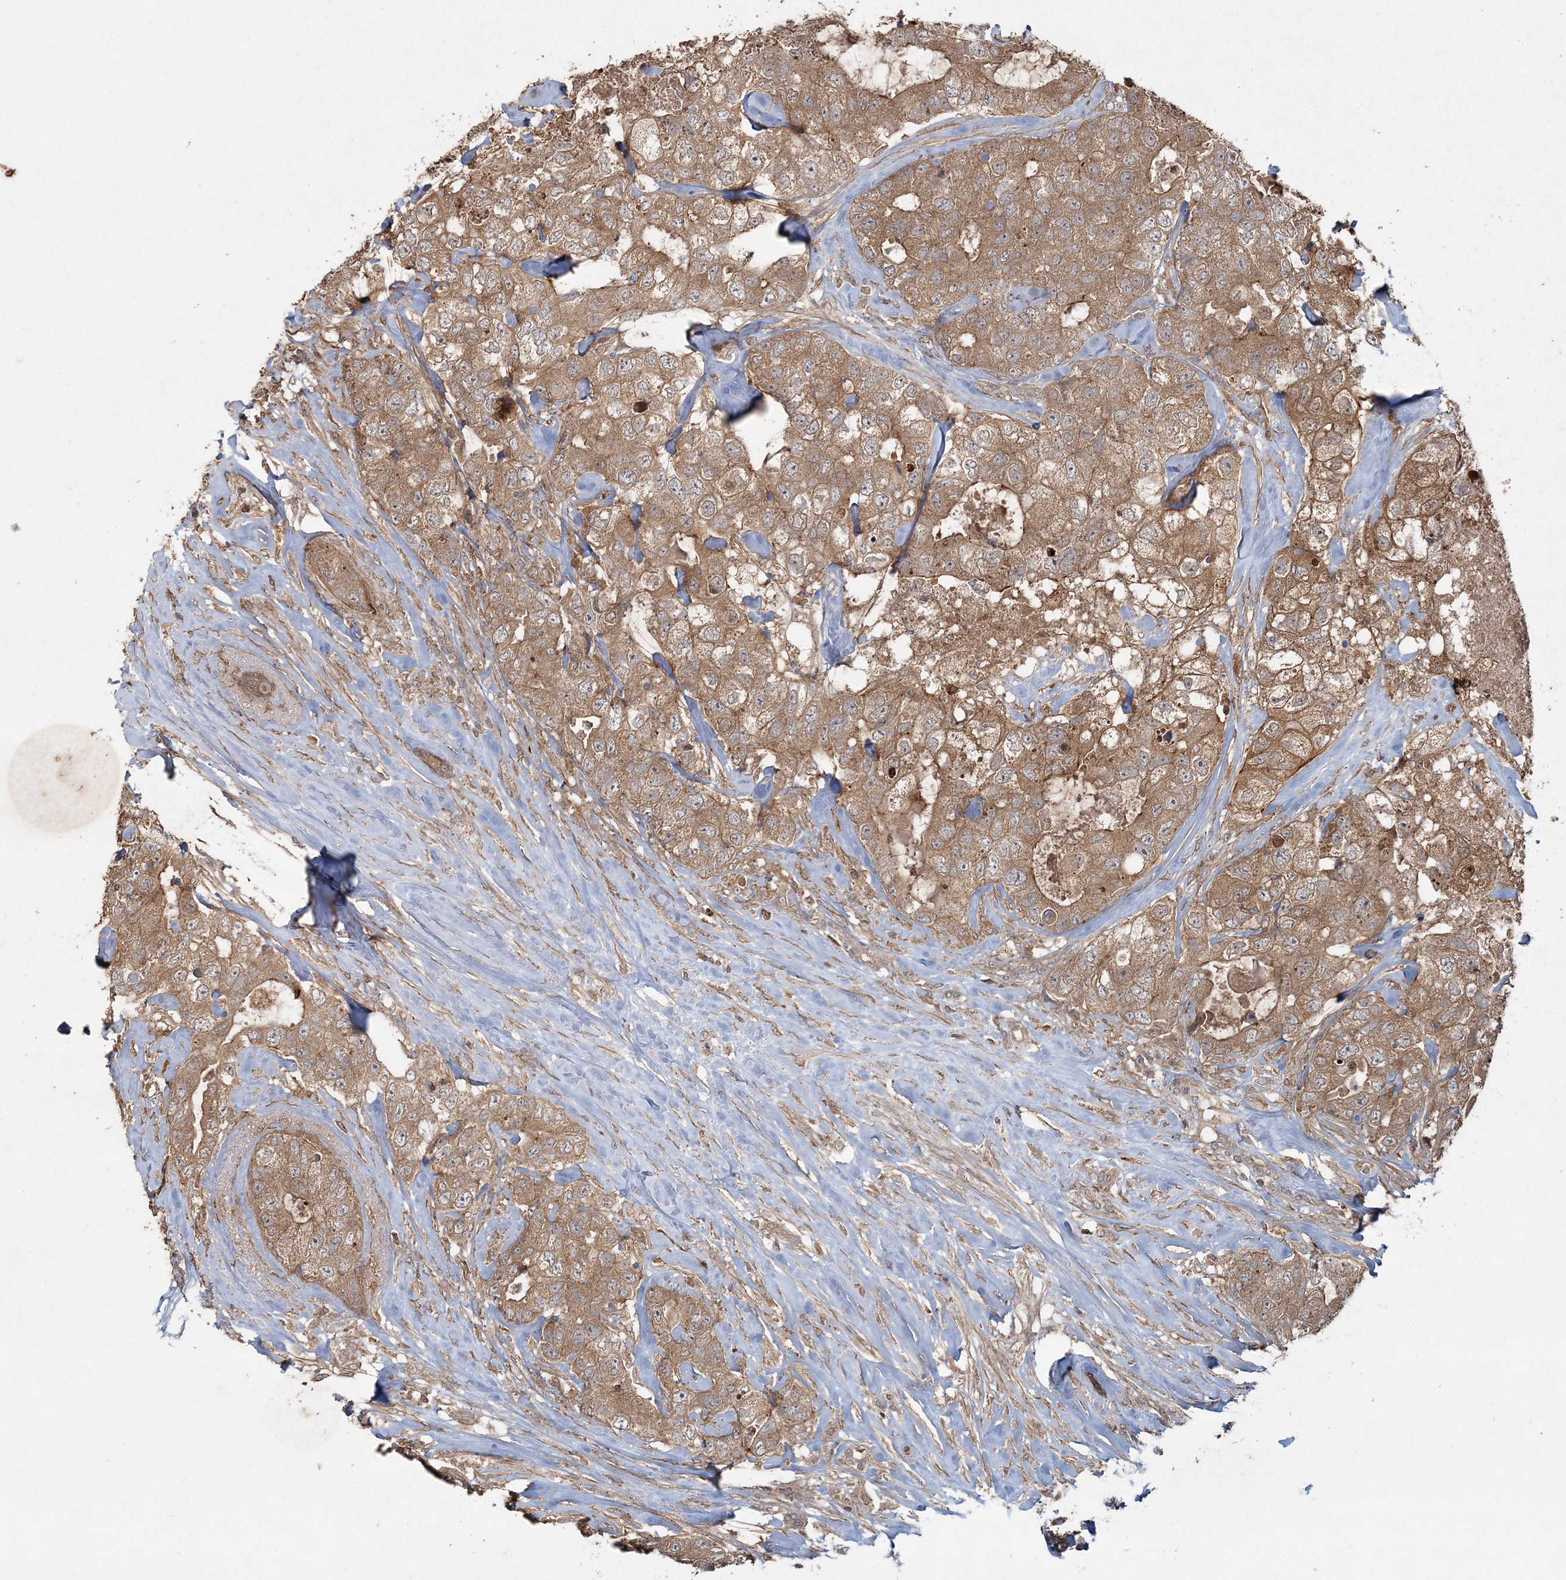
{"staining": {"intensity": "moderate", "quantity": ">75%", "location": "cytoplasmic/membranous"}, "tissue": "breast cancer", "cell_type": "Tumor cells", "image_type": "cancer", "snomed": [{"axis": "morphology", "description": "Duct carcinoma"}, {"axis": "topography", "description": "Breast"}], "caption": "An immunohistochemistry (IHC) photomicrograph of neoplastic tissue is shown. Protein staining in brown shows moderate cytoplasmic/membranous positivity in breast cancer (infiltrating ductal carcinoma) within tumor cells.", "gene": "SPRY1", "patient": {"sex": "female", "age": 62}}